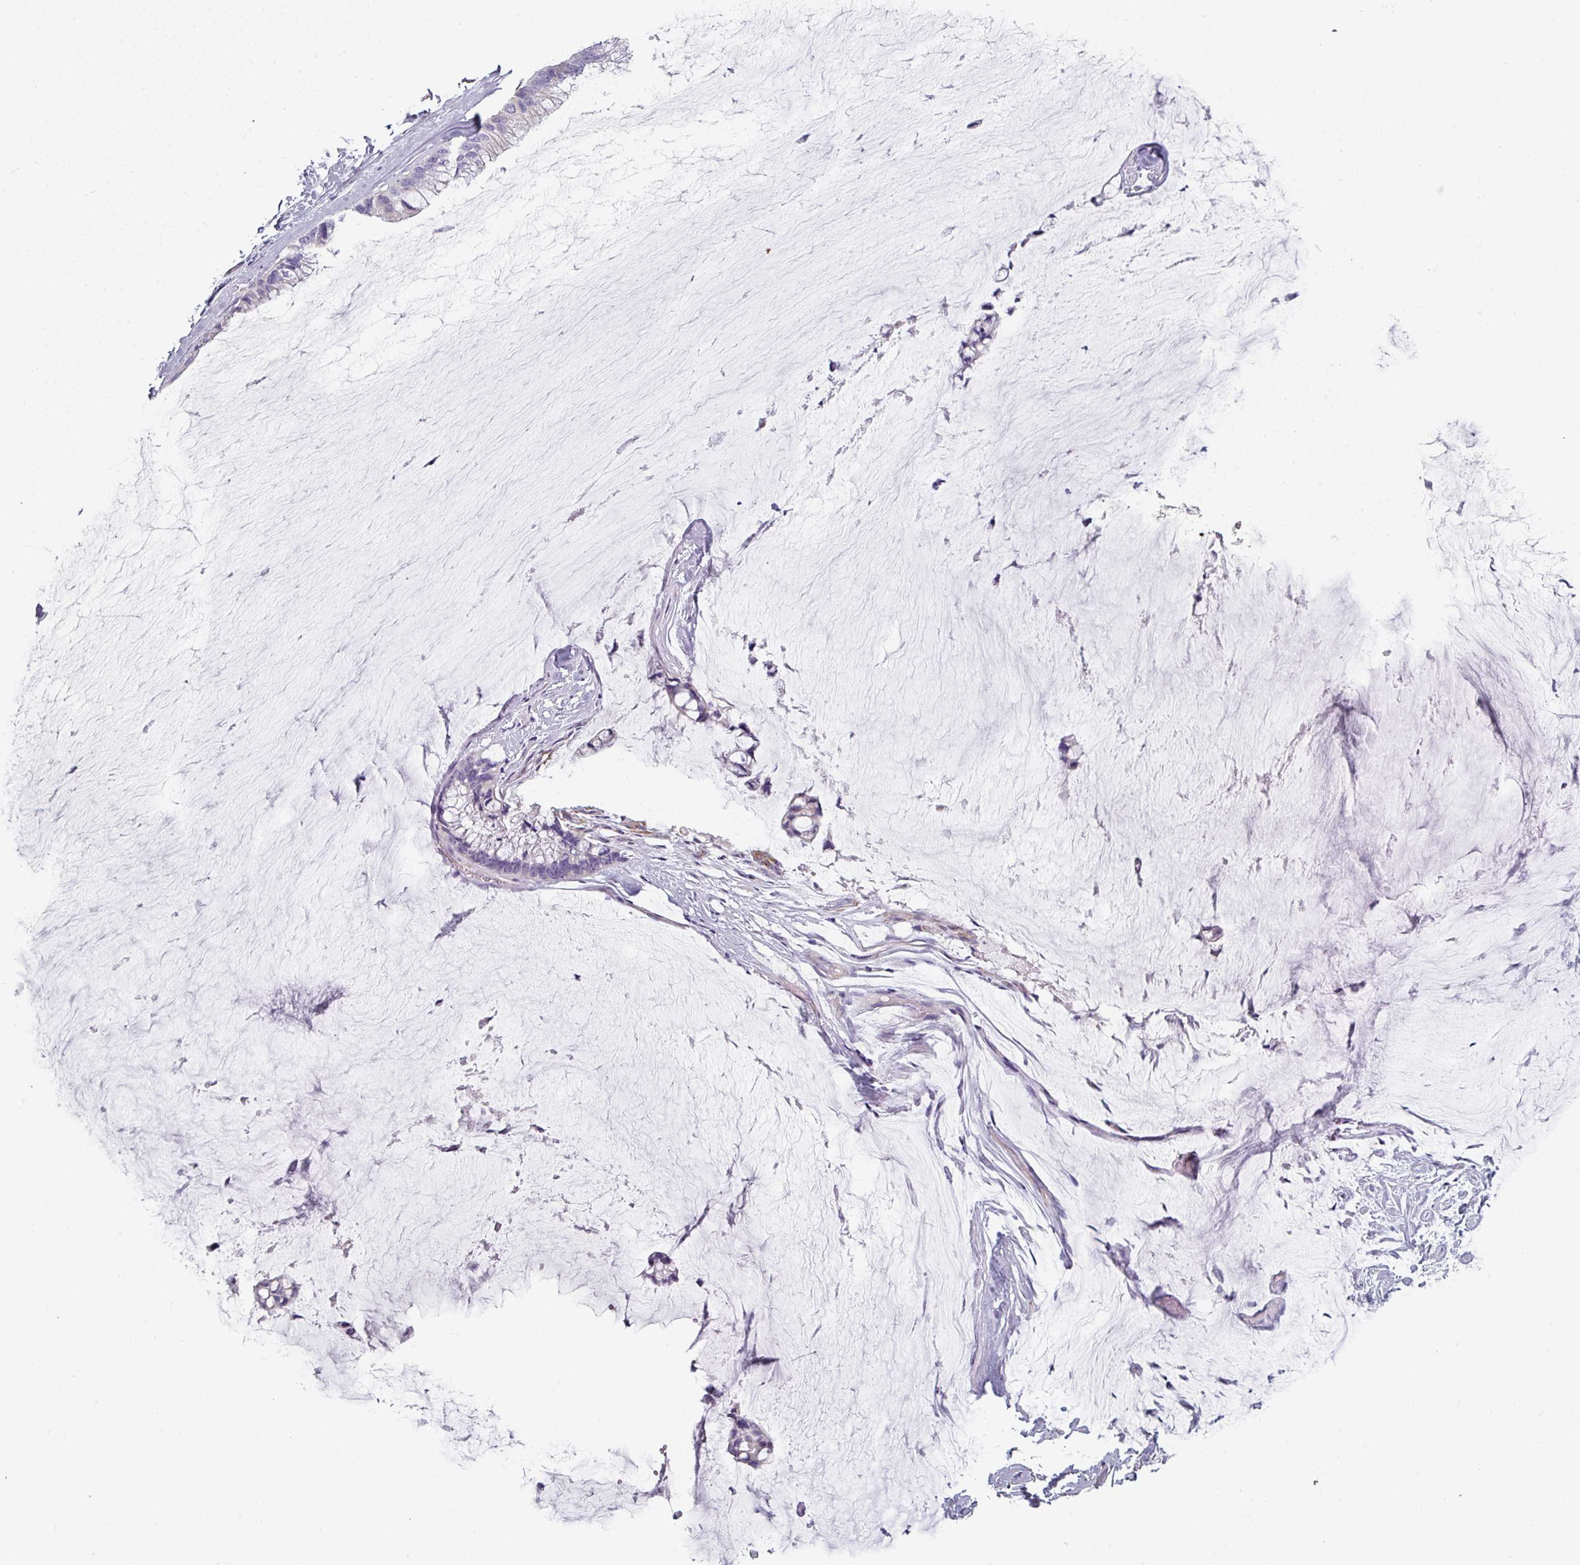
{"staining": {"intensity": "negative", "quantity": "none", "location": "none"}, "tissue": "ovarian cancer", "cell_type": "Tumor cells", "image_type": "cancer", "snomed": [{"axis": "morphology", "description": "Cystadenocarcinoma, mucinous, NOS"}, {"axis": "topography", "description": "Ovary"}], "caption": "The micrograph displays no staining of tumor cells in mucinous cystadenocarcinoma (ovarian).", "gene": "SLC17A7", "patient": {"sex": "female", "age": 39}}